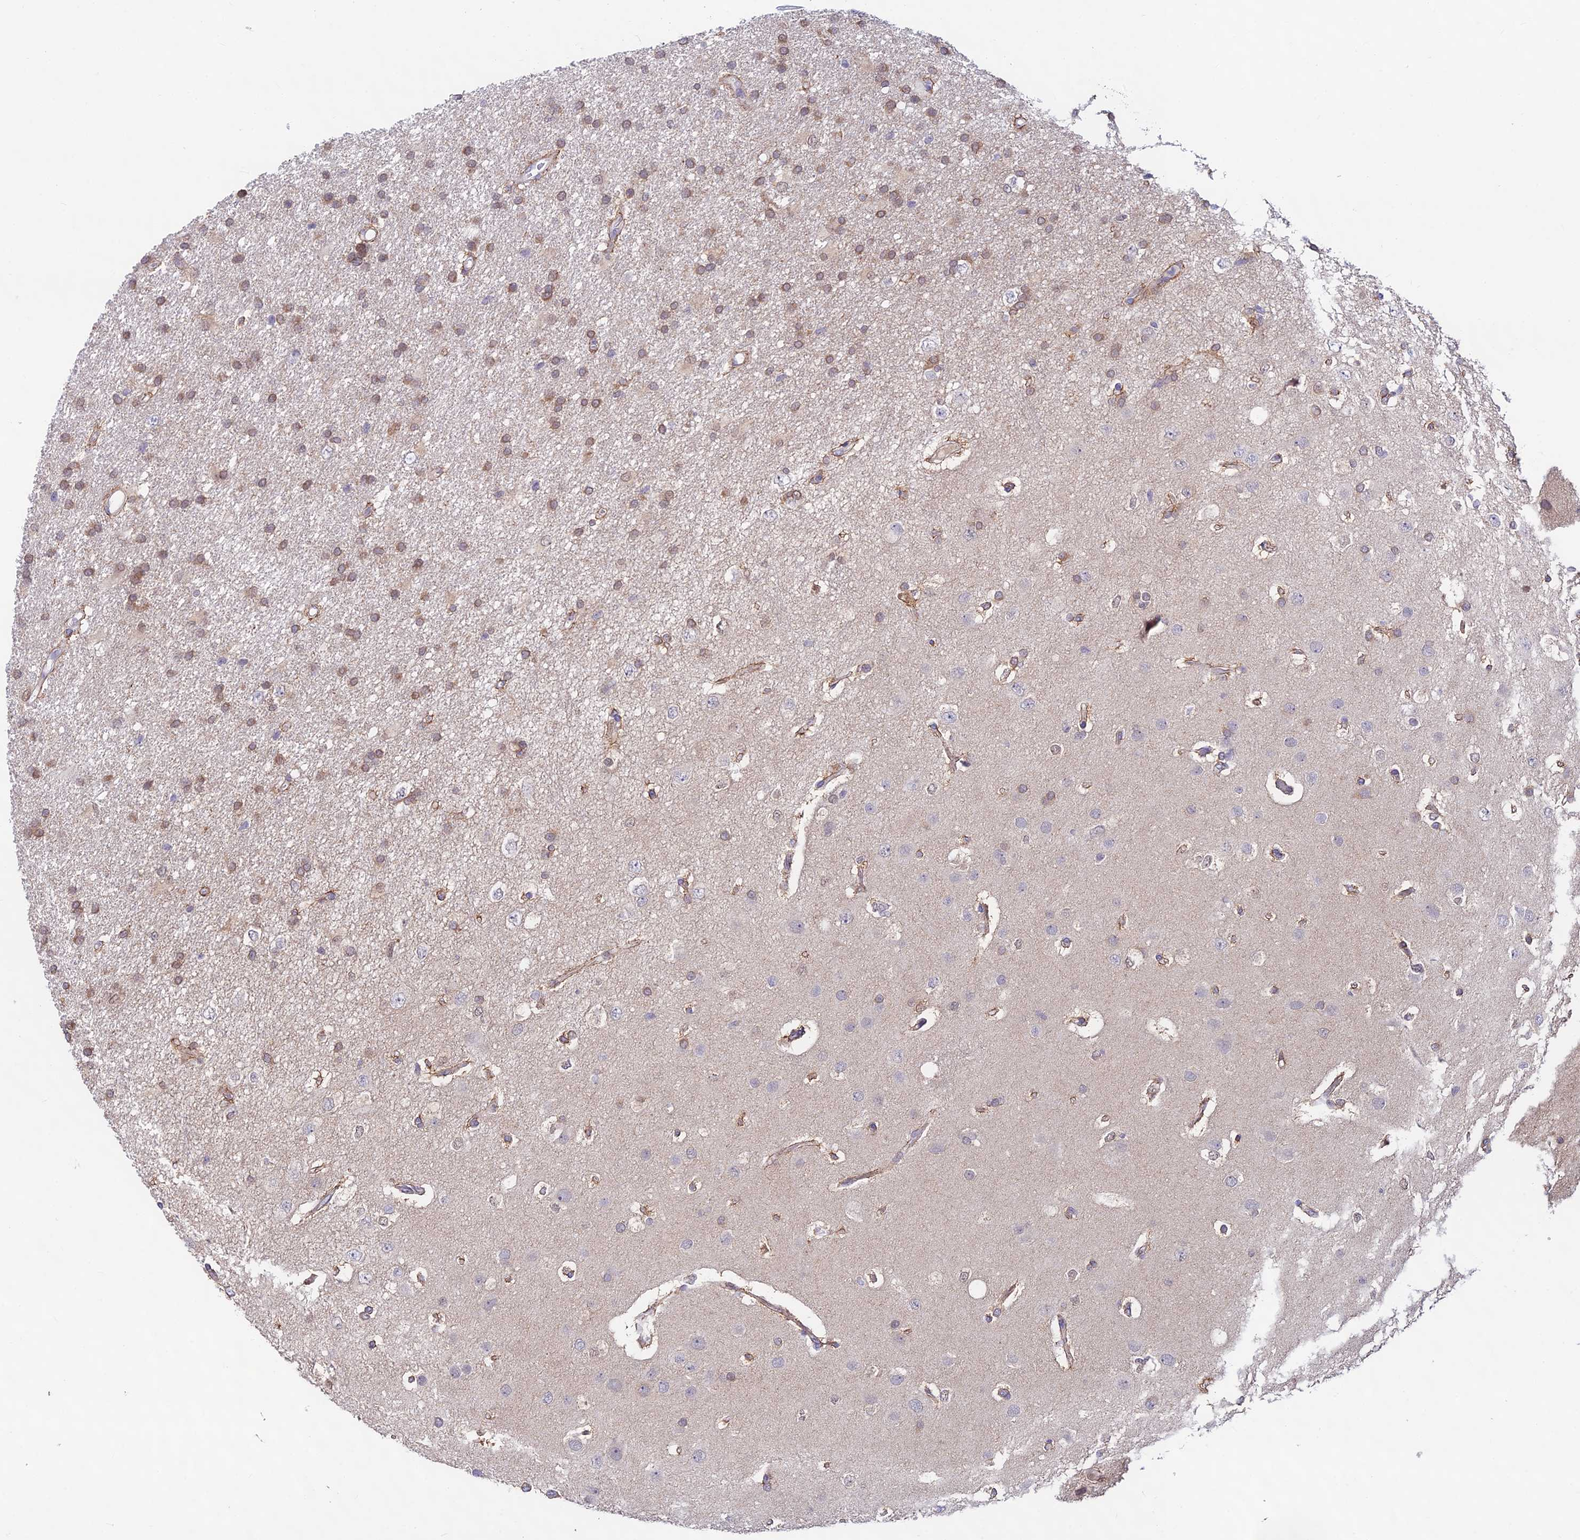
{"staining": {"intensity": "moderate", "quantity": "25%-75%", "location": "cytoplasmic/membranous"}, "tissue": "glioma", "cell_type": "Tumor cells", "image_type": "cancer", "snomed": [{"axis": "morphology", "description": "Glioma, malignant, High grade"}, {"axis": "topography", "description": "Brain"}], "caption": "Brown immunohistochemical staining in human malignant high-grade glioma demonstrates moderate cytoplasmic/membranous staining in approximately 25%-75% of tumor cells. The staining was performed using DAB to visualize the protein expression in brown, while the nuclei were stained in blue with hematoxylin (Magnification: 20x).", "gene": "ANKRD50", "patient": {"sex": "male", "age": 77}}